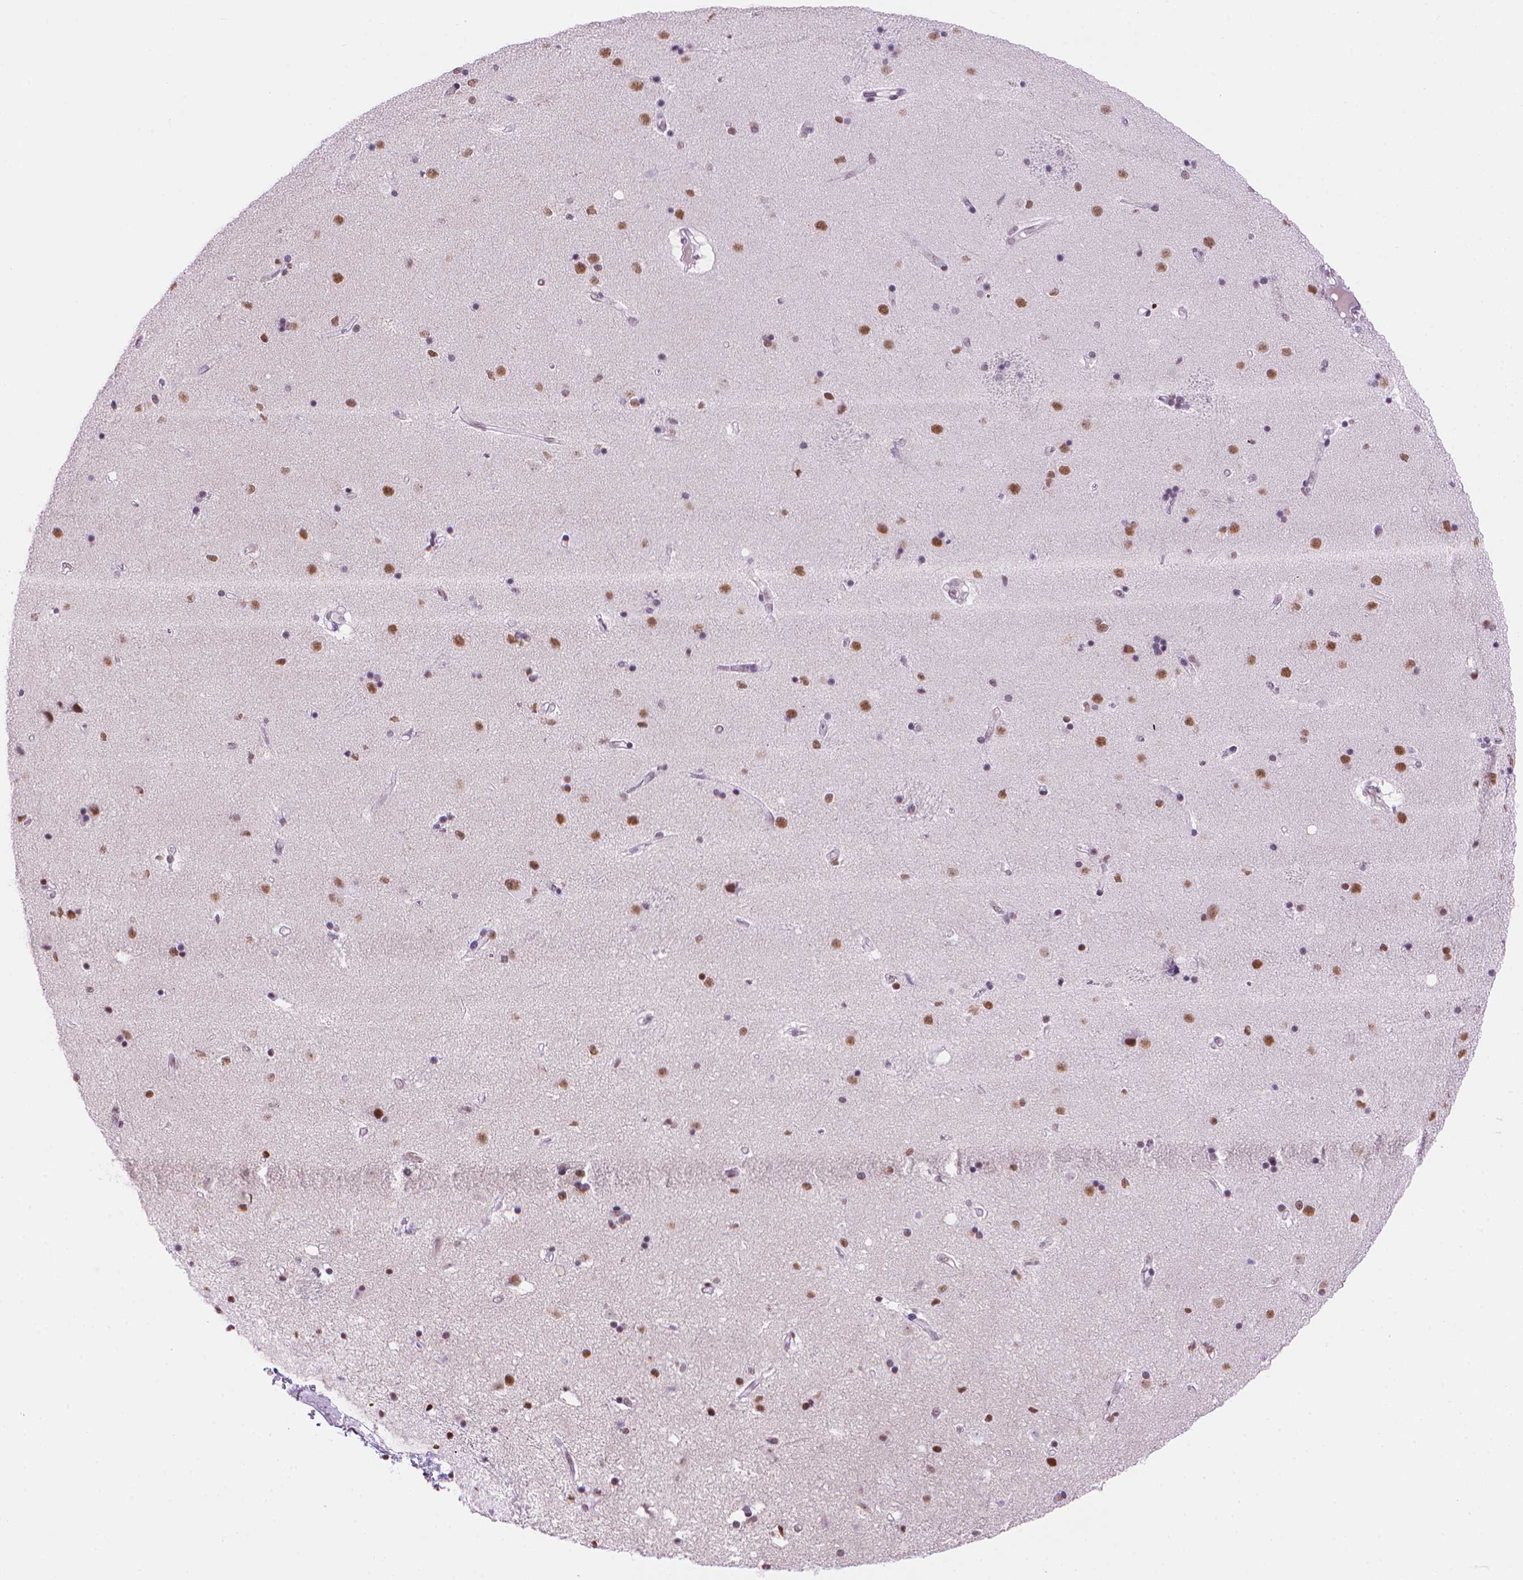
{"staining": {"intensity": "moderate", "quantity": "<25%", "location": "nuclear"}, "tissue": "caudate", "cell_type": "Glial cells", "image_type": "normal", "snomed": [{"axis": "morphology", "description": "Normal tissue, NOS"}, {"axis": "topography", "description": "Lateral ventricle wall"}], "caption": "Protein expression analysis of benign caudate demonstrates moderate nuclear staining in about <25% of glial cells. (DAB (3,3'-diaminobenzidine) IHC, brown staining for protein, blue staining for nuclei).", "gene": "RPA4", "patient": {"sex": "female", "age": 71}}